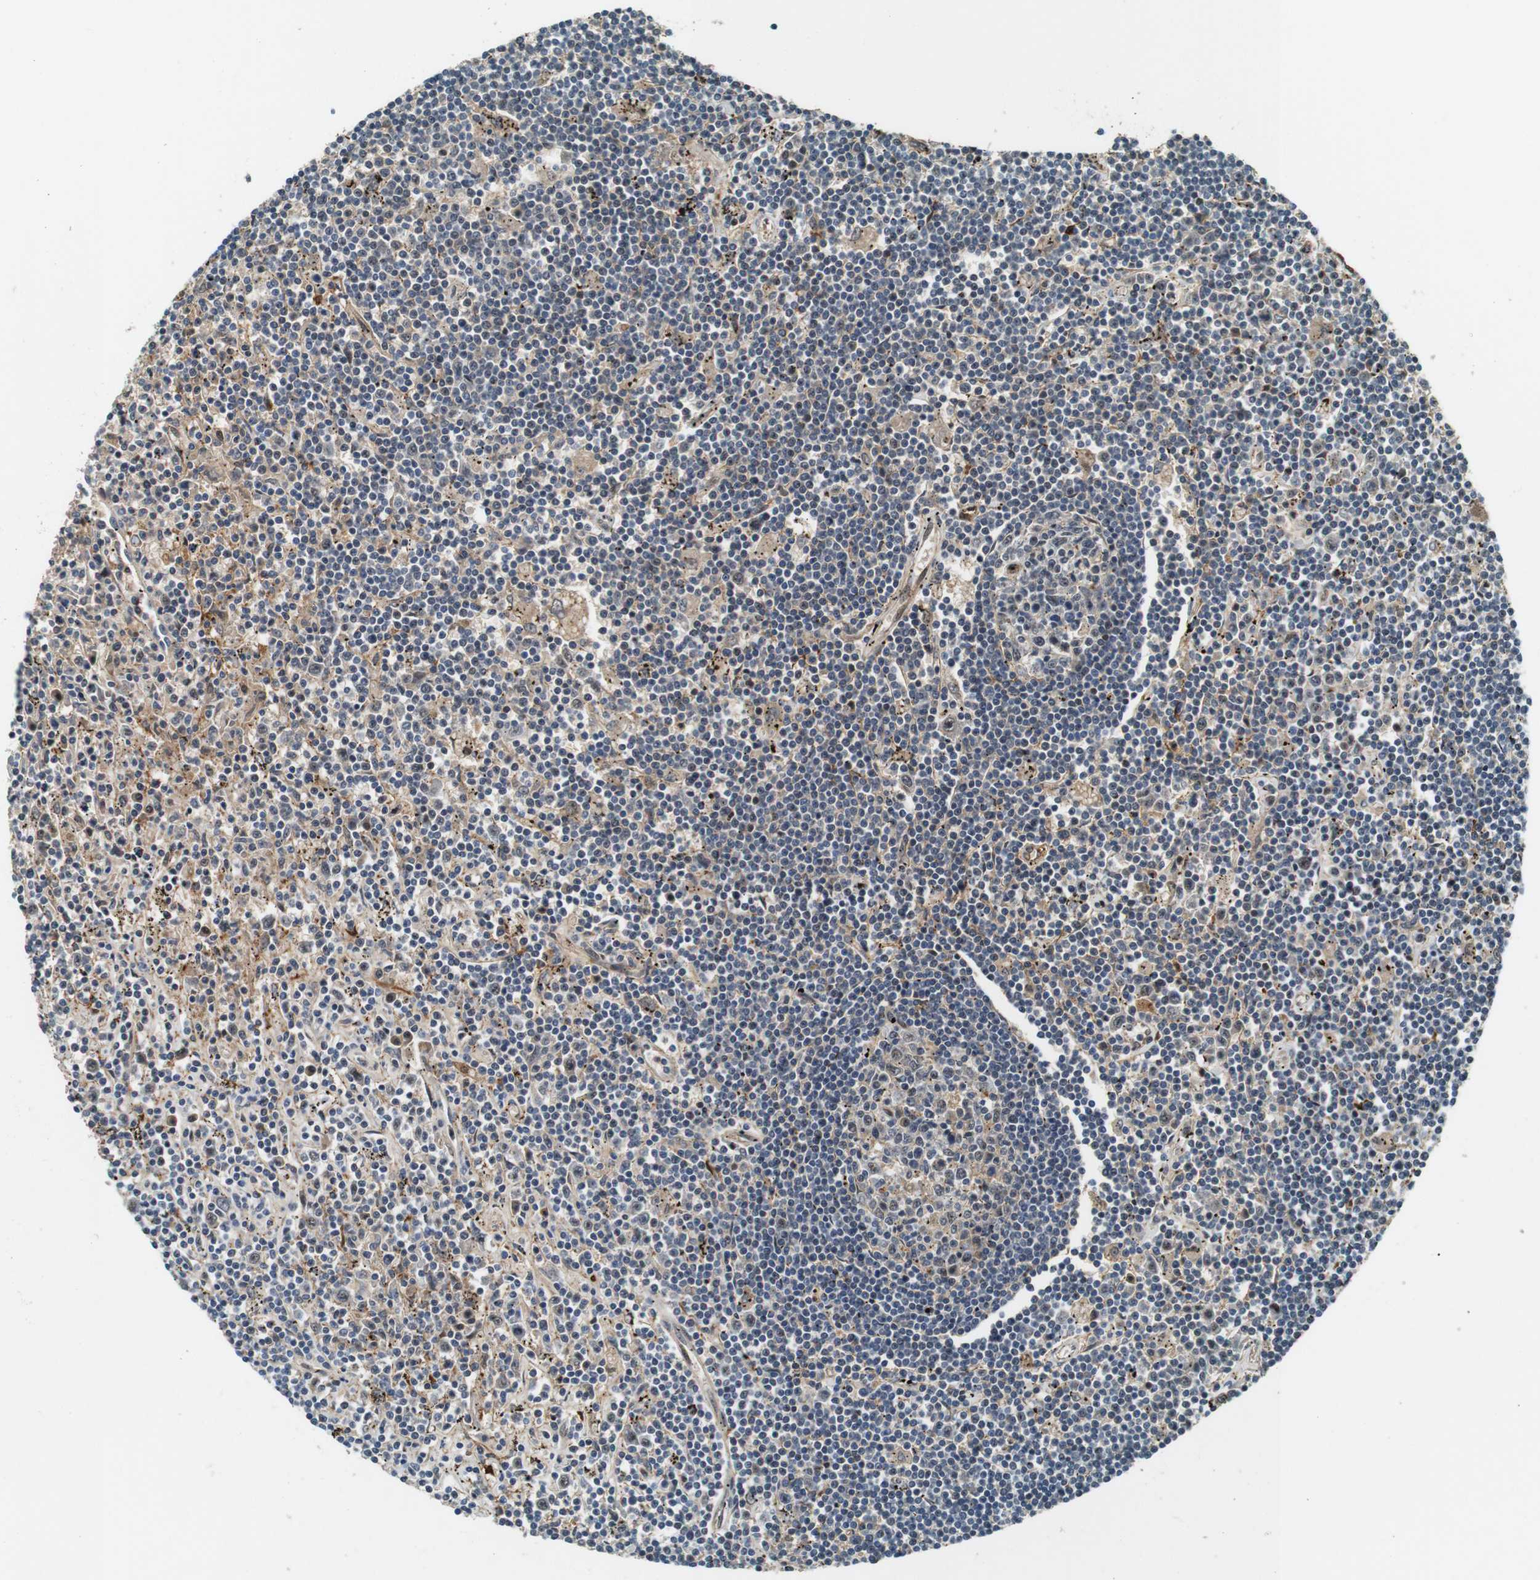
{"staining": {"intensity": "weak", "quantity": "25%-75%", "location": "cytoplasmic/membranous"}, "tissue": "lymphoma", "cell_type": "Tumor cells", "image_type": "cancer", "snomed": [{"axis": "morphology", "description": "Malignant lymphoma, non-Hodgkin's type, Low grade"}, {"axis": "topography", "description": "Spleen"}], "caption": "A high-resolution photomicrograph shows IHC staining of lymphoma, which shows weak cytoplasmic/membranous expression in about 25%-75% of tumor cells.", "gene": "LXN", "patient": {"sex": "male", "age": 76}}